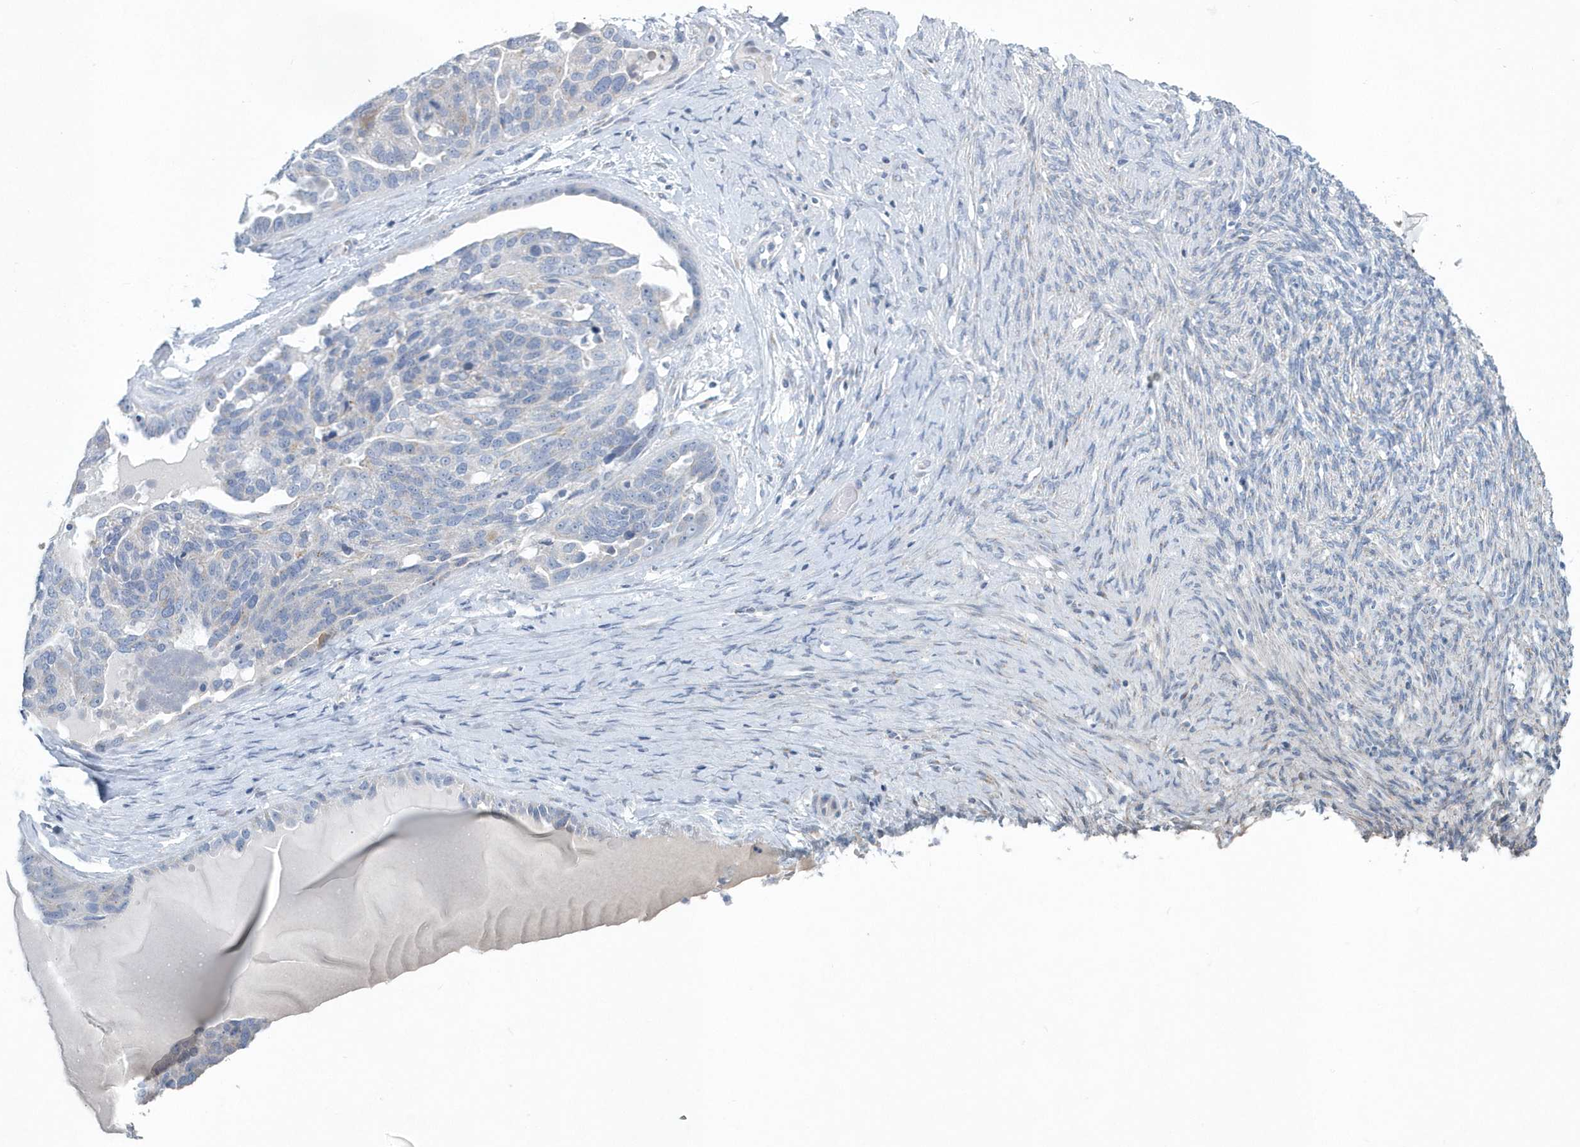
{"staining": {"intensity": "negative", "quantity": "none", "location": "none"}, "tissue": "ovarian cancer", "cell_type": "Tumor cells", "image_type": "cancer", "snomed": [{"axis": "morphology", "description": "Cystadenocarcinoma, serous, NOS"}, {"axis": "topography", "description": "Ovary"}], "caption": "High power microscopy histopathology image of an immunohistochemistry (IHC) micrograph of serous cystadenocarcinoma (ovarian), revealing no significant staining in tumor cells.", "gene": "SPATA18", "patient": {"sex": "female", "age": 44}}